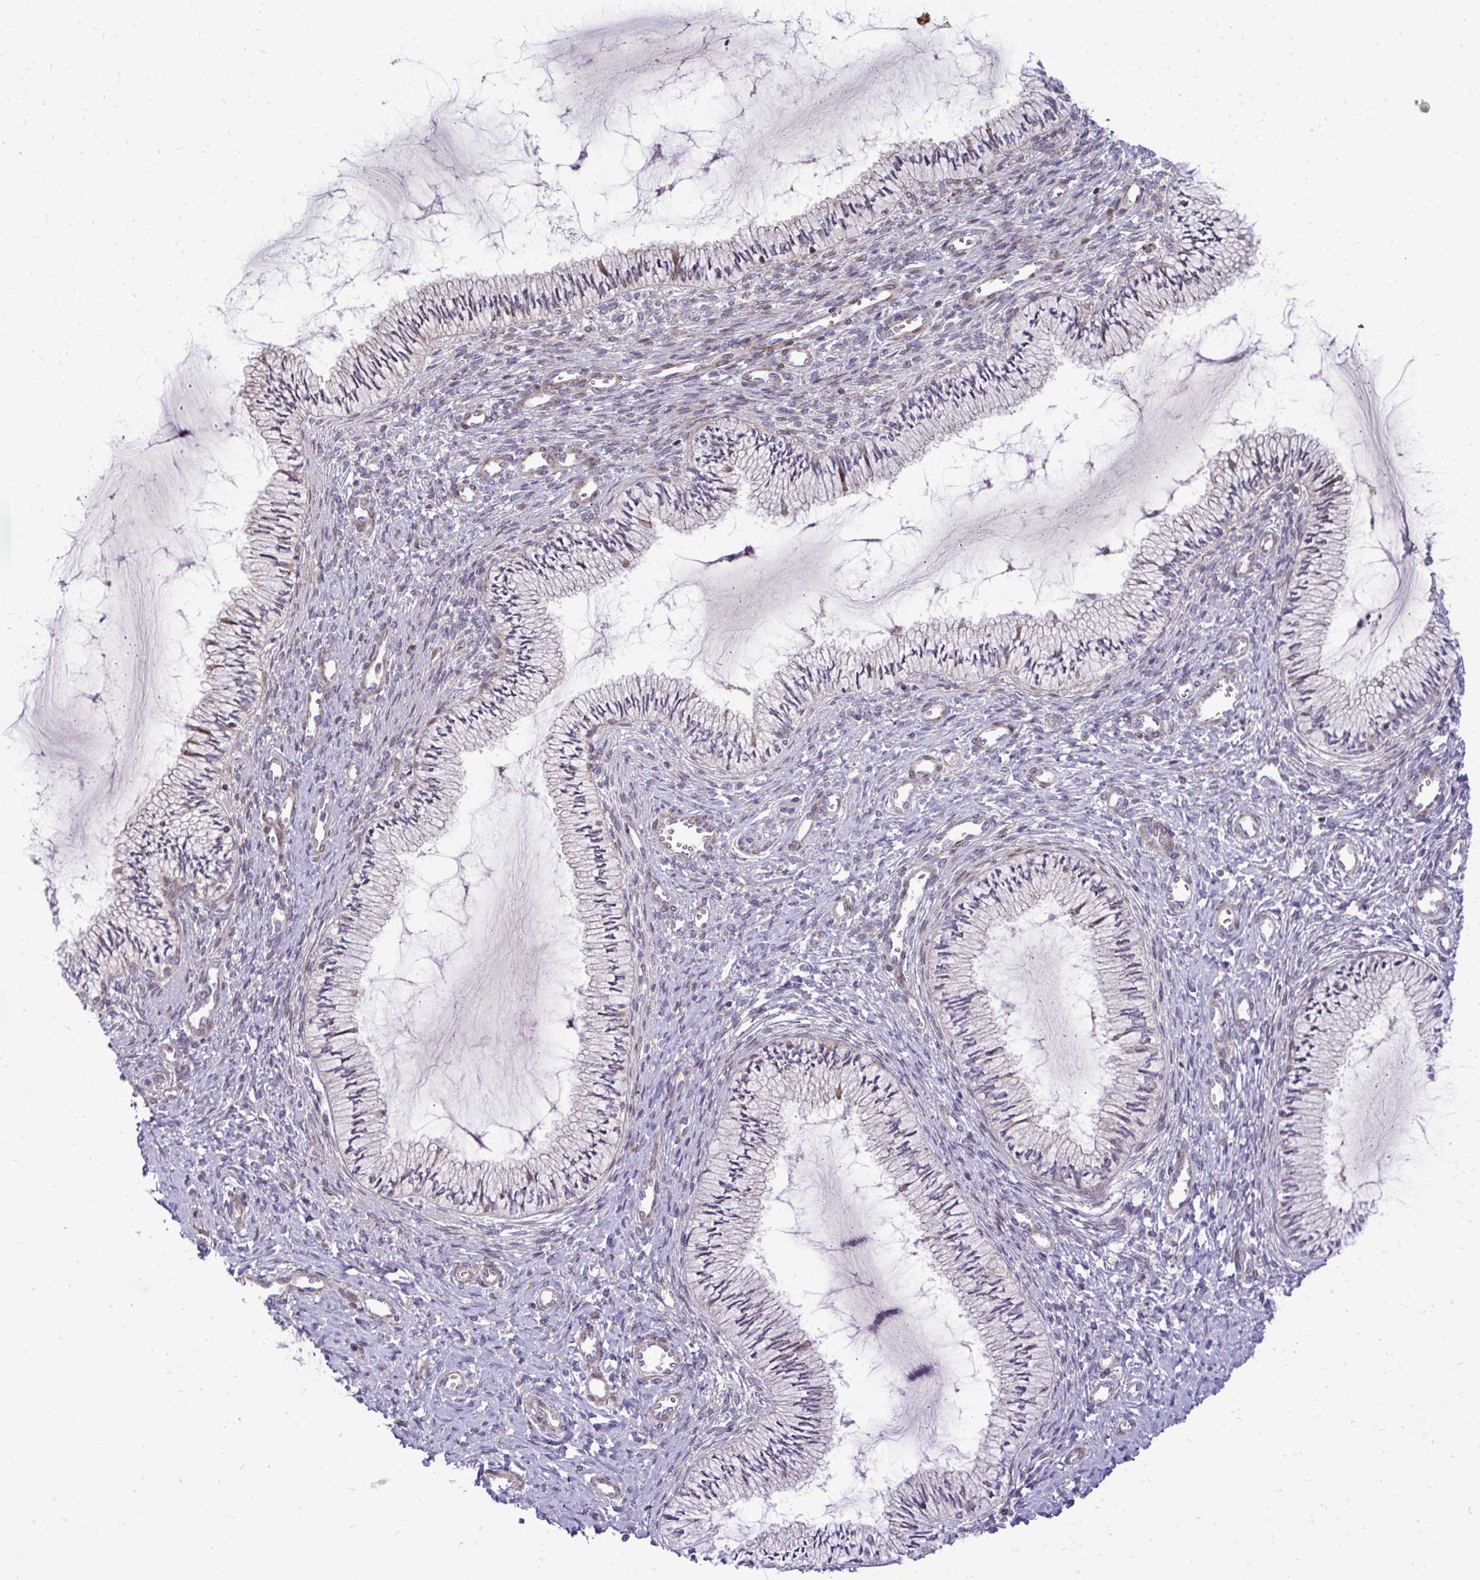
{"staining": {"intensity": "moderate", "quantity": "<25%", "location": "cytoplasmic/membranous"}, "tissue": "cervix", "cell_type": "Glandular cells", "image_type": "normal", "snomed": [{"axis": "morphology", "description": "Normal tissue, NOS"}, {"axis": "topography", "description": "Cervix"}], "caption": "Brown immunohistochemical staining in unremarkable human cervix exhibits moderate cytoplasmic/membranous expression in approximately <25% of glandular cells.", "gene": "ZSCAN9", "patient": {"sex": "female", "age": 24}}